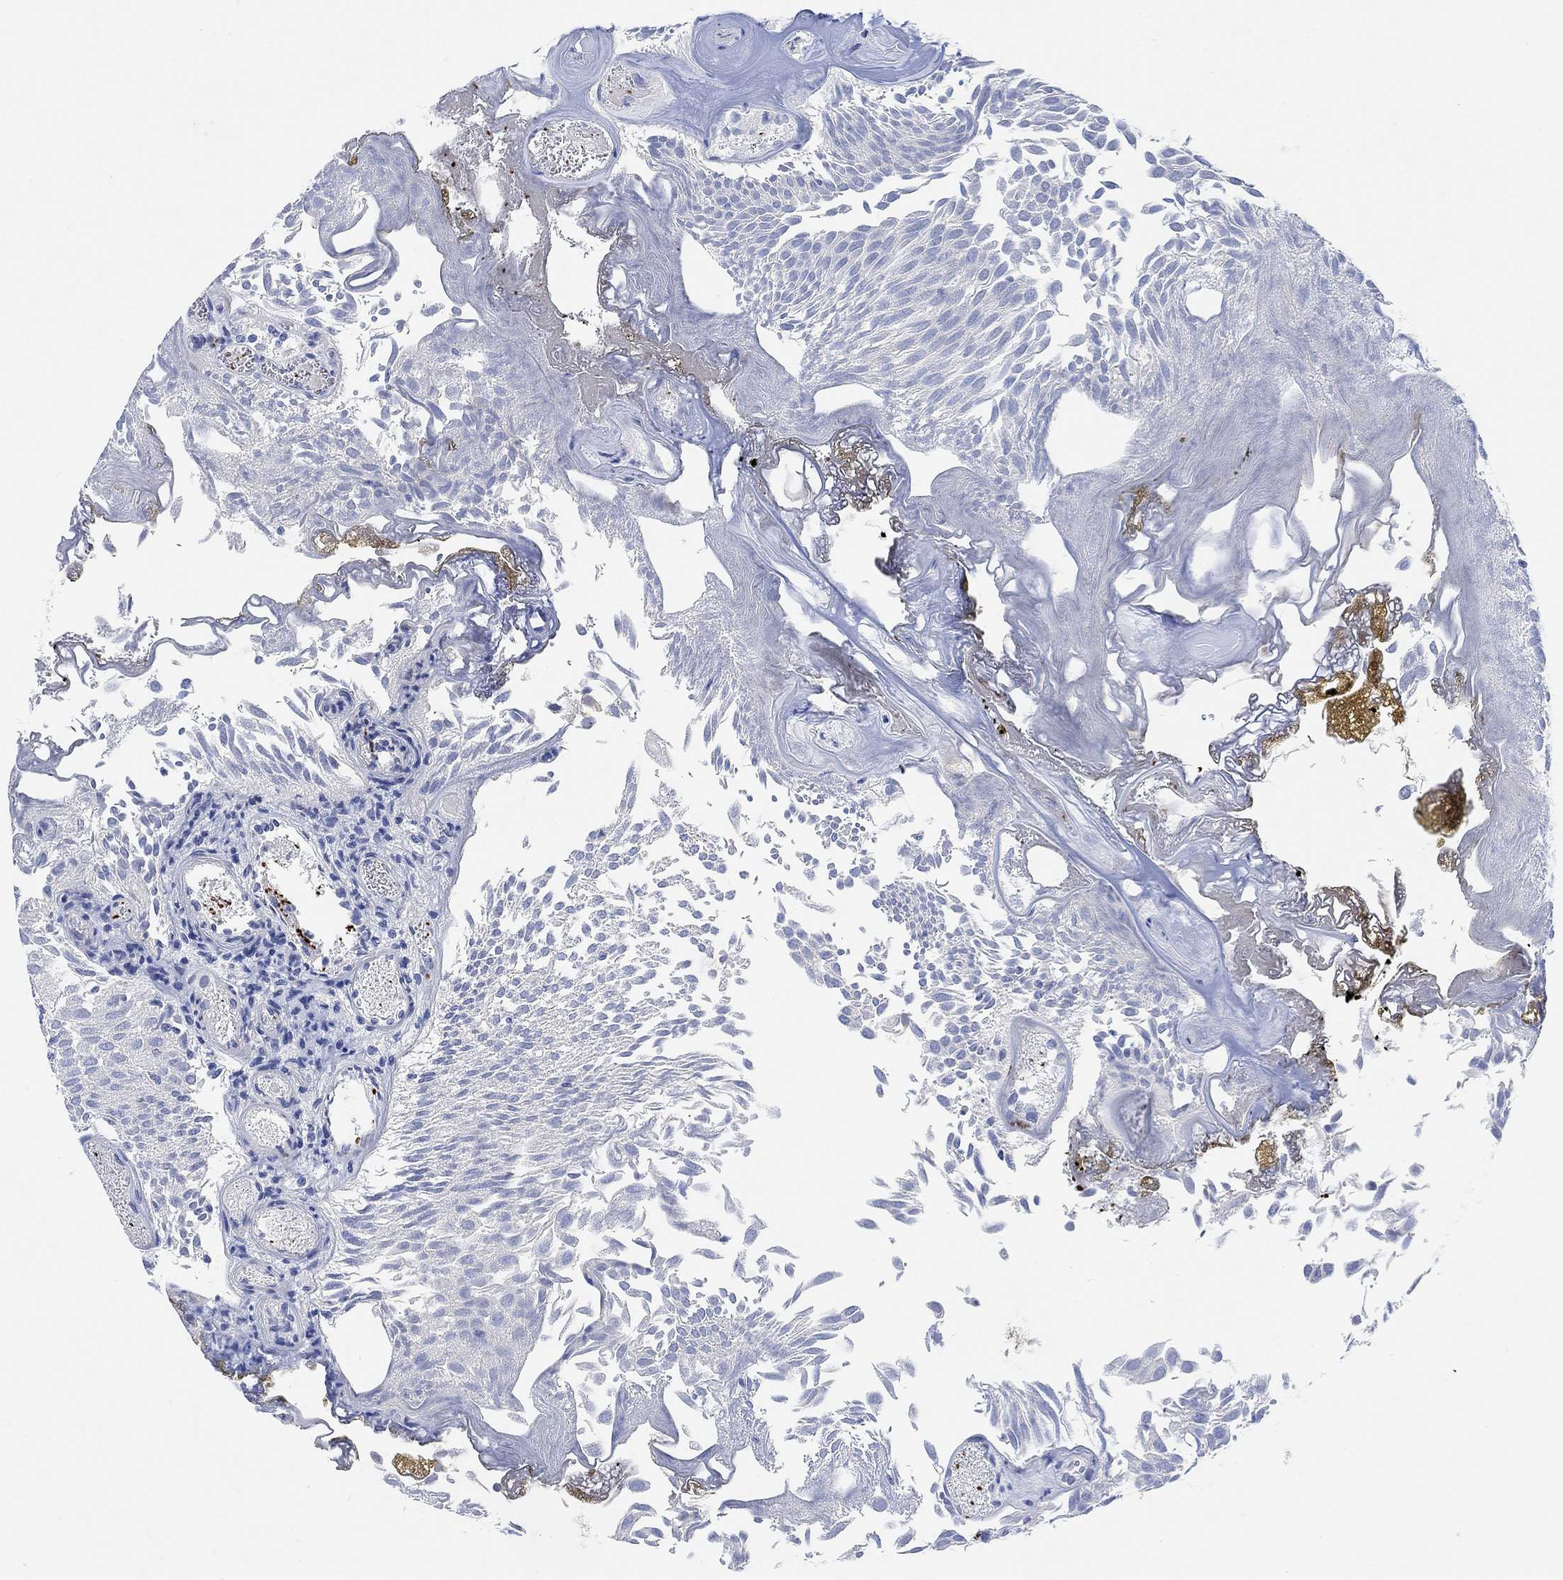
{"staining": {"intensity": "negative", "quantity": "none", "location": "none"}, "tissue": "urothelial cancer", "cell_type": "Tumor cells", "image_type": "cancer", "snomed": [{"axis": "morphology", "description": "Urothelial carcinoma, Low grade"}, {"axis": "topography", "description": "Urinary bladder"}], "caption": "A high-resolution image shows immunohistochemistry staining of urothelial cancer, which displays no significant expression in tumor cells.", "gene": "PMFBP1", "patient": {"sex": "male", "age": 52}}